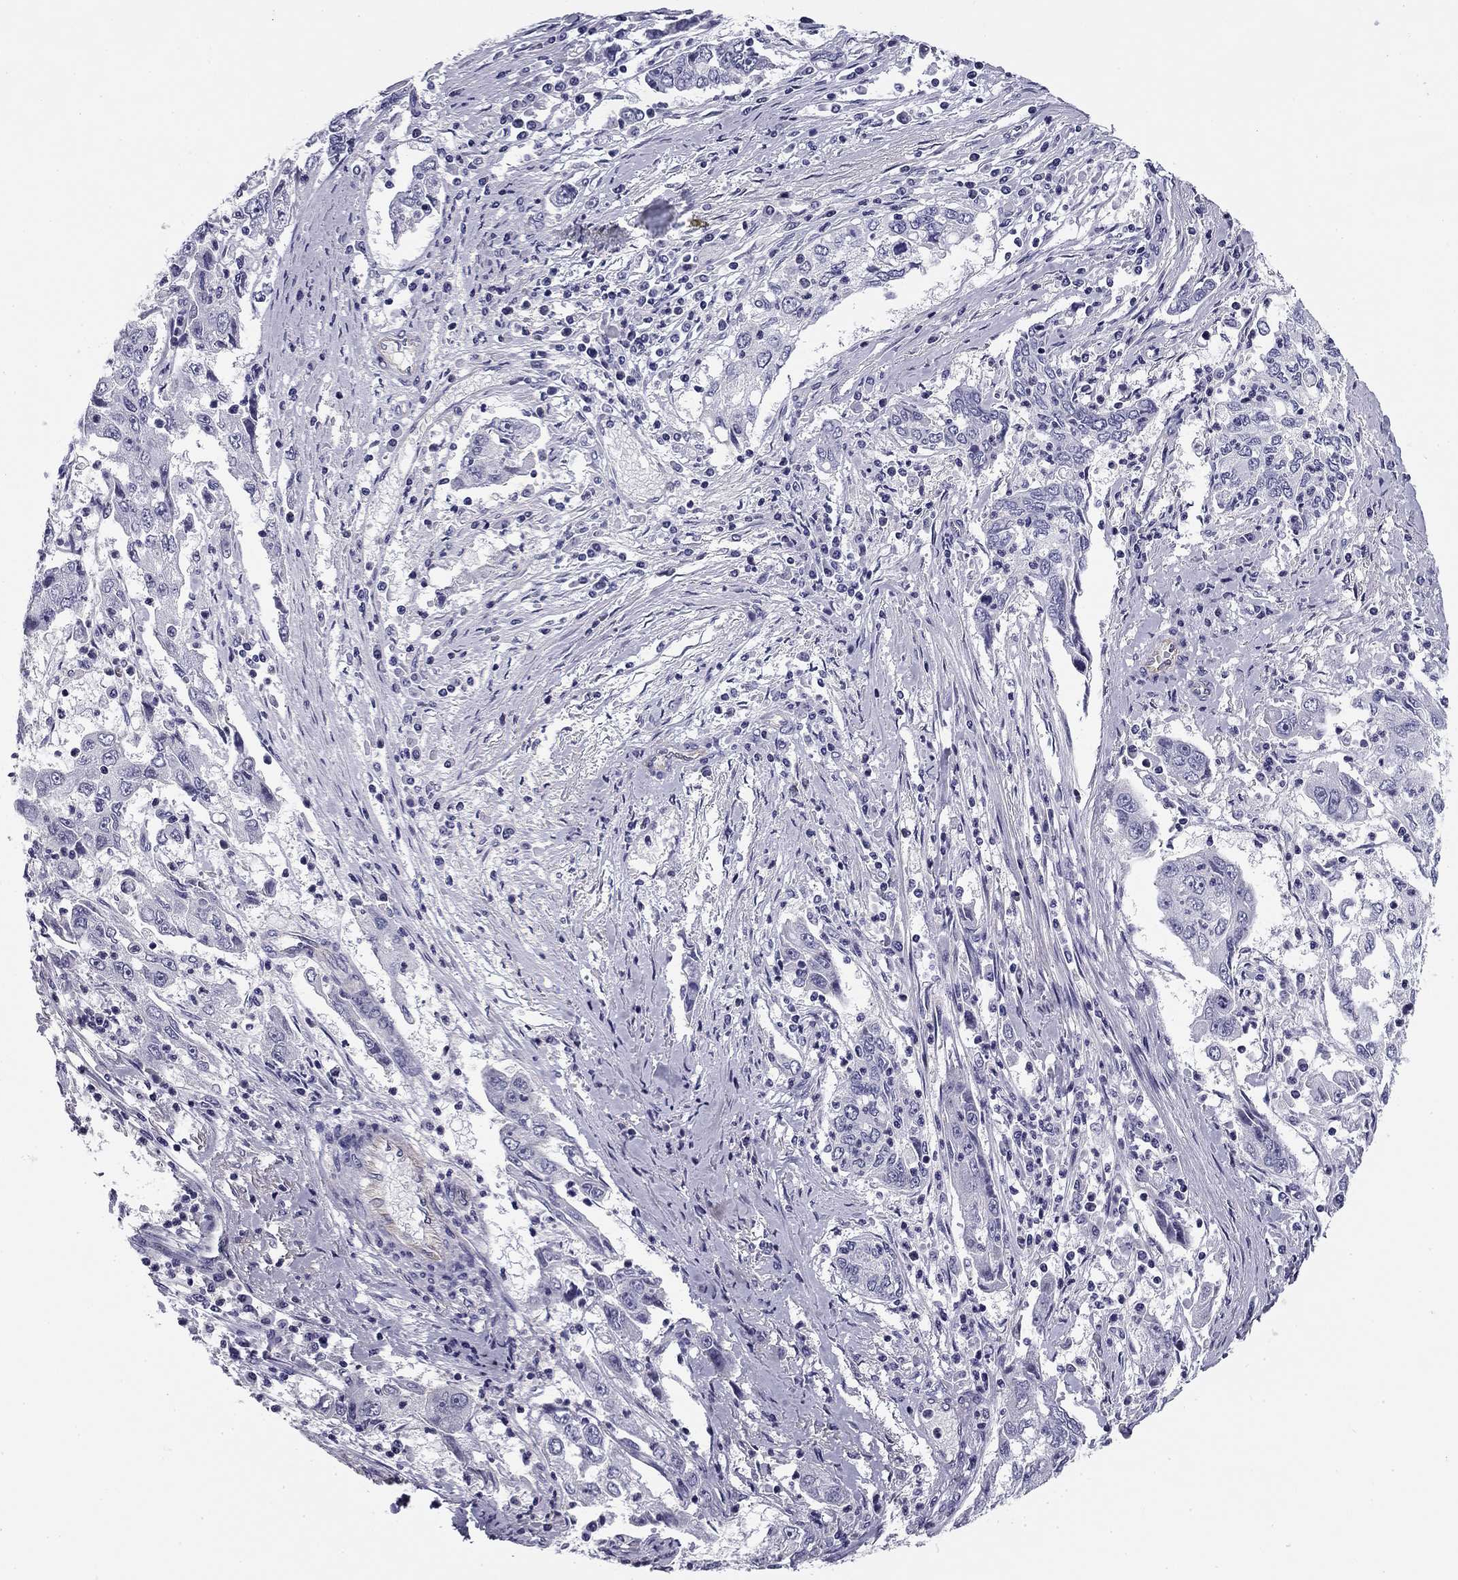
{"staining": {"intensity": "negative", "quantity": "none", "location": "none"}, "tissue": "cervical cancer", "cell_type": "Tumor cells", "image_type": "cancer", "snomed": [{"axis": "morphology", "description": "Squamous cell carcinoma, NOS"}, {"axis": "topography", "description": "Cervix"}], "caption": "High power microscopy photomicrograph of an IHC image of cervical cancer, revealing no significant expression in tumor cells.", "gene": "FLNC", "patient": {"sex": "female", "age": 36}}